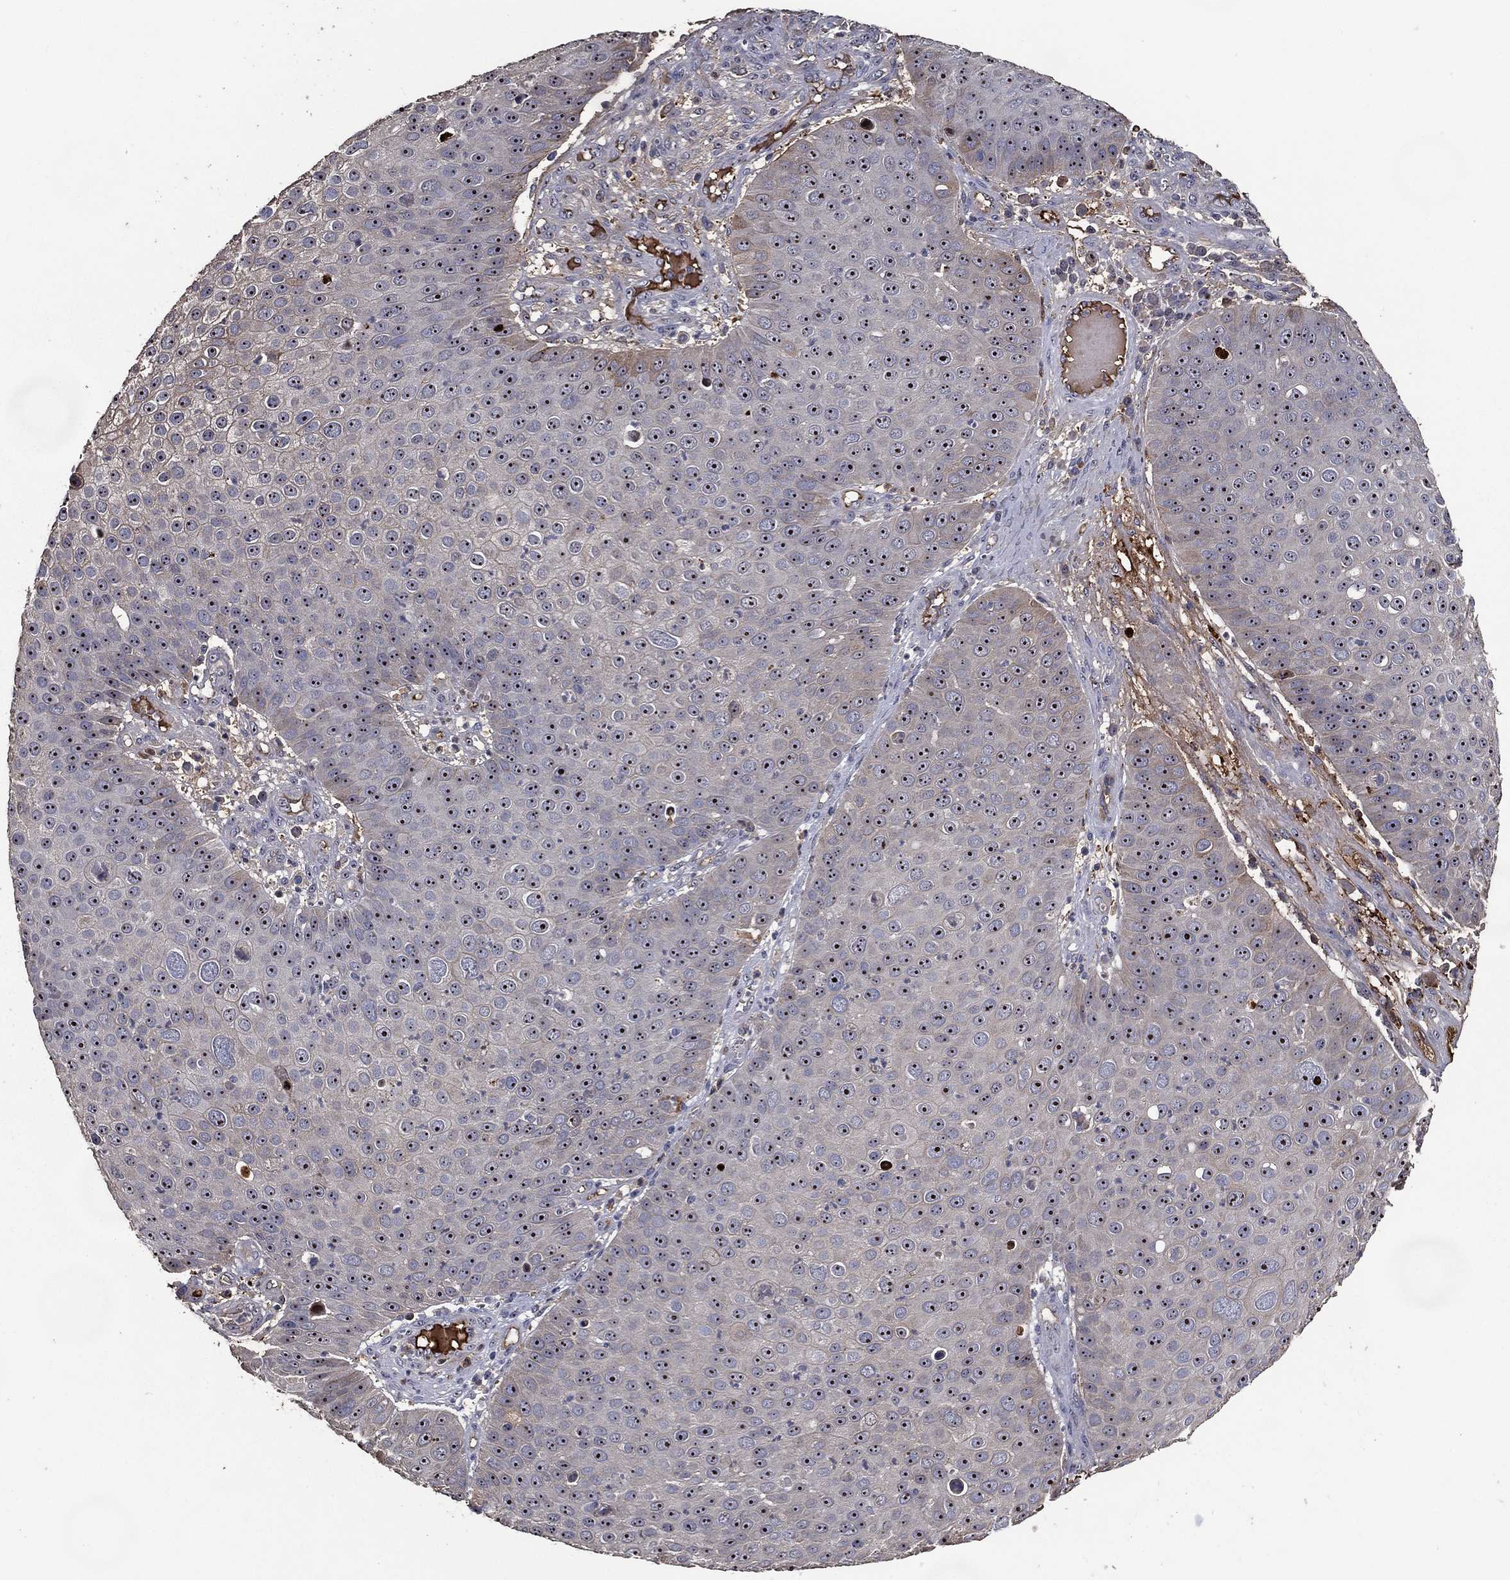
{"staining": {"intensity": "moderate", "quantity": ">75%", "location": "nuclear"}, "tissue": "skin cancer", "cell_type": "Tumor cells", "image_type": "cancer", "snomed": [{"axis": "morphology", "description": "Squamous cell carcinoma, NOS"}, {"axis": "topography", "description": "Skin"}], "caption": "This photomicrograph reveals IHC staining of human skin squamous cell carcinoma, with medium moderate nuclear staining in approximately >75% of tumor cells.", "gene": "EFNA1", "patient": {"sex": "male", "age": 71}}